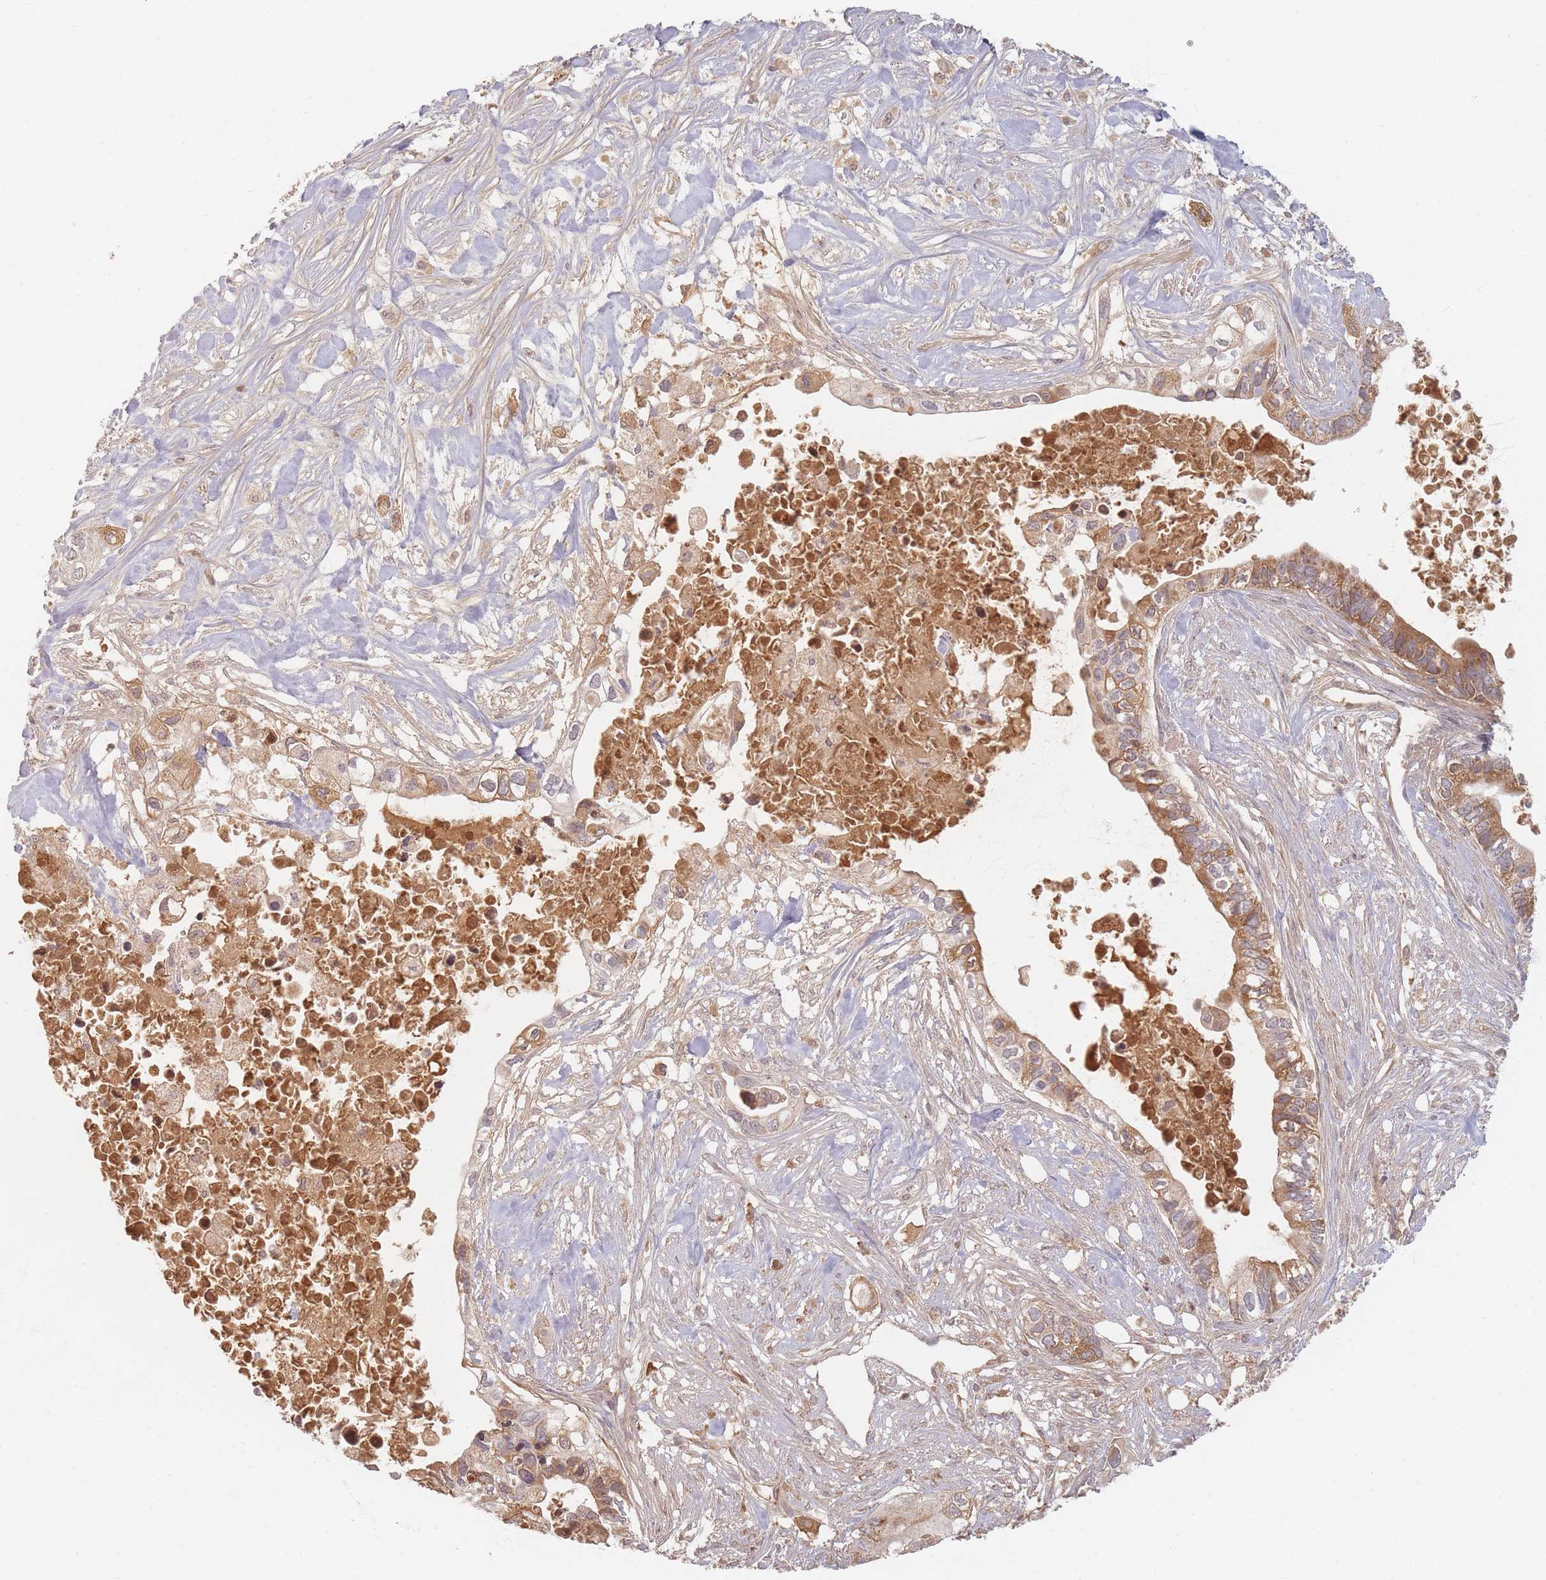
{"staining": {"intensity": "moderate", "quantity": ">75%", "location": "cytoplasmic/membranous"}, "tissue": "pancreatic cancer", "cell_type": "Tumor cells", "image_type": "cancer", "snomed": [{"axis": "morphology", "description": "Adenocarcinoma, NOS"}, {"axis": "topography", "description": "Pancreas"}], "caption": "Immunohistochemical staining of human pancreatic cancer demonstrates medium levels of moderate cytoplasmic/membranous protein positivity in about >75% of tumor cells. The staining was performed using DAB, with brown indicating positive protein expression. Nuclei are stained blue with hematoxylin.", "gene": "OR2M4", "patient": {"sex": "female", "age": 63}}